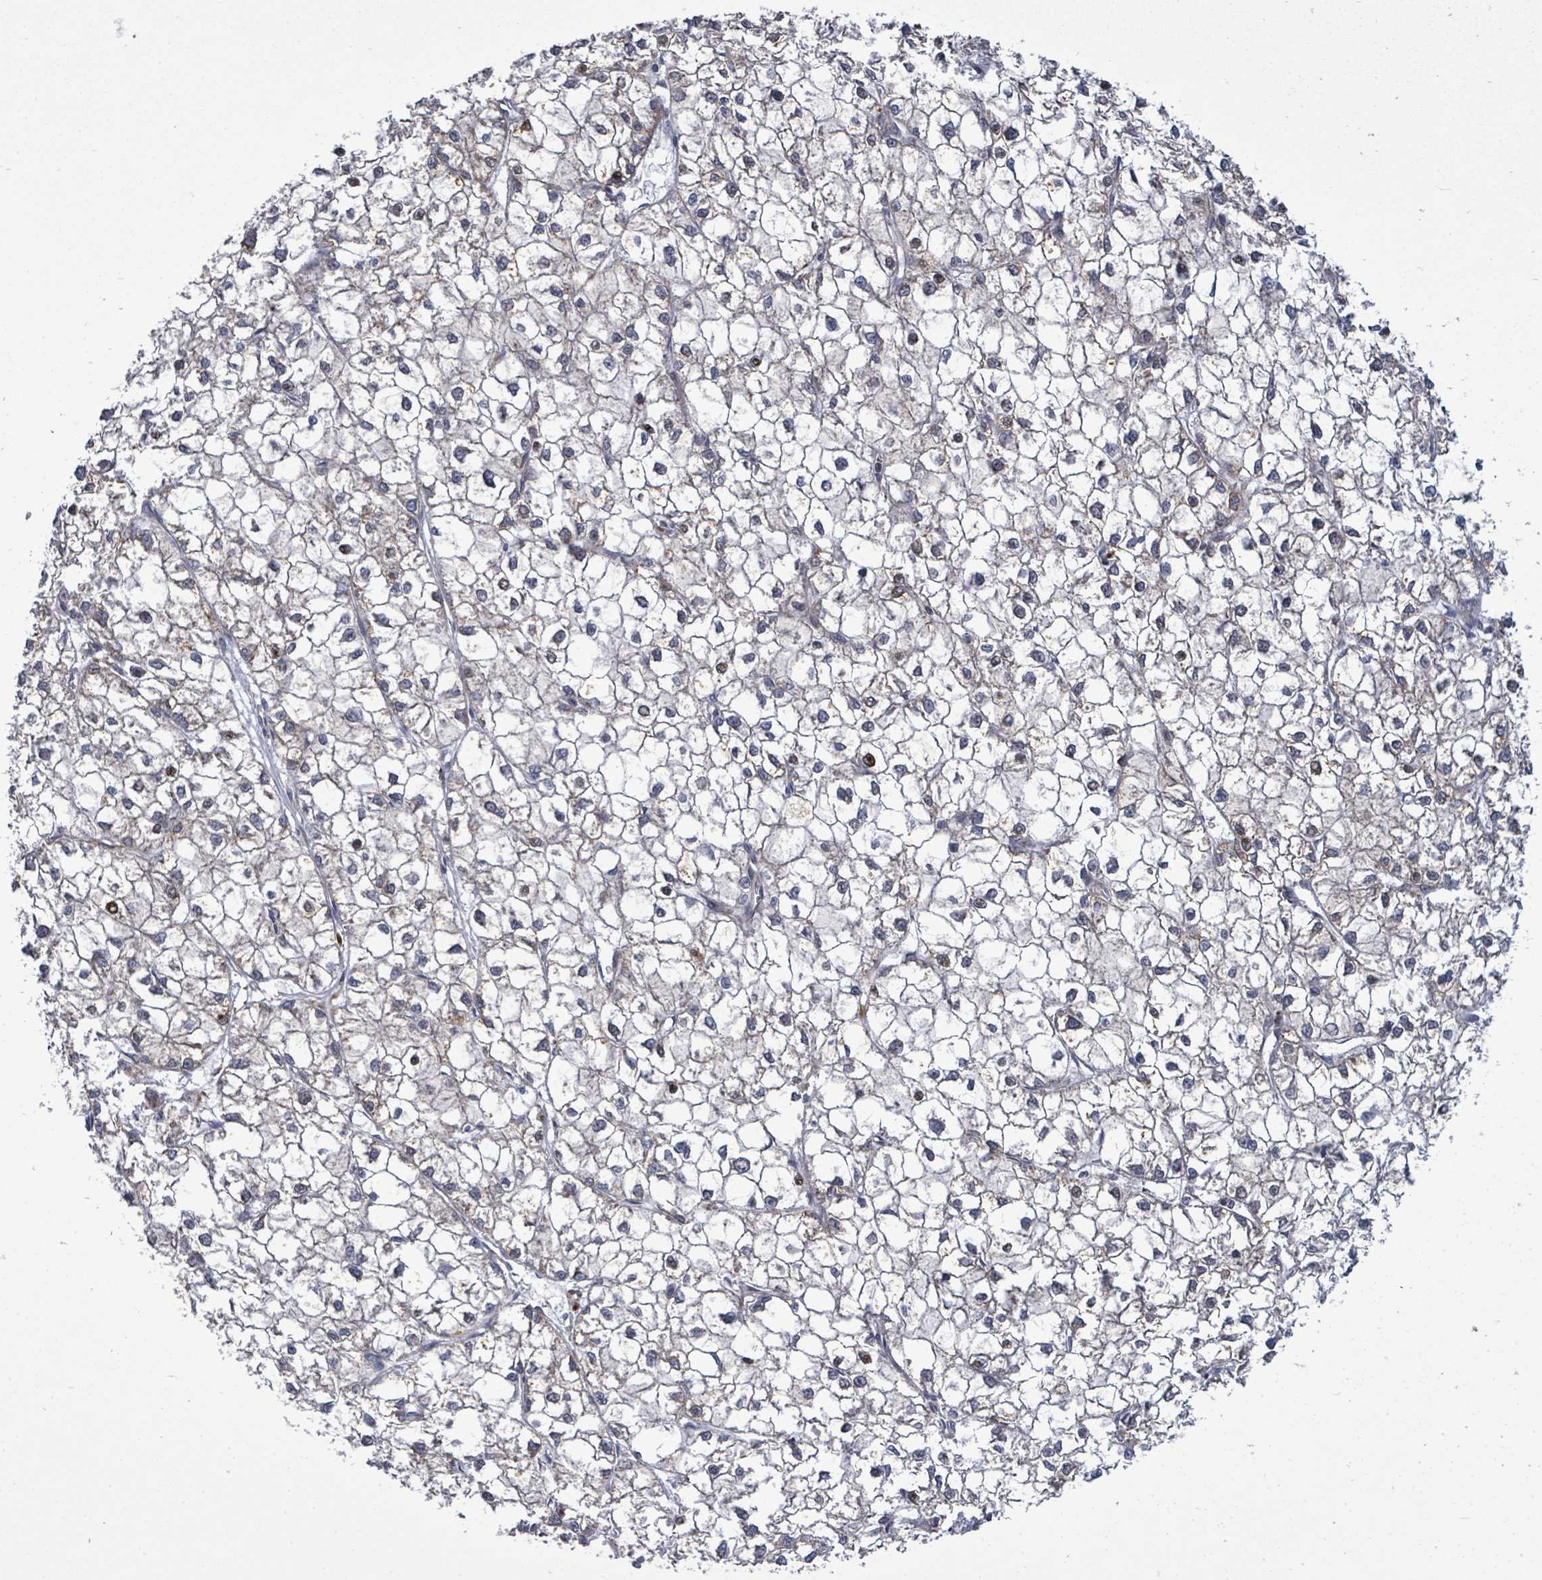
{"staining": {"intensity": "weak", "quantity": "<25%", "location": "cytoplasmic/membranous"}, "tissue": "liver cancer", "cell_type": "Tumor cells", "image_type": "cancer", "snomed": [{"axis": "morphology", "description": "Carcinoma, Hepatocellular, NOS"}, {"axis": "topography", "description": "Liver"}], "caption": "The photomicrograph exhibits no significant positivity in tumor cells of liver cancer (hepatocellular carcinoma).", "gene": "SAR1A", "patient": {"sex": "female", "age": 43}}